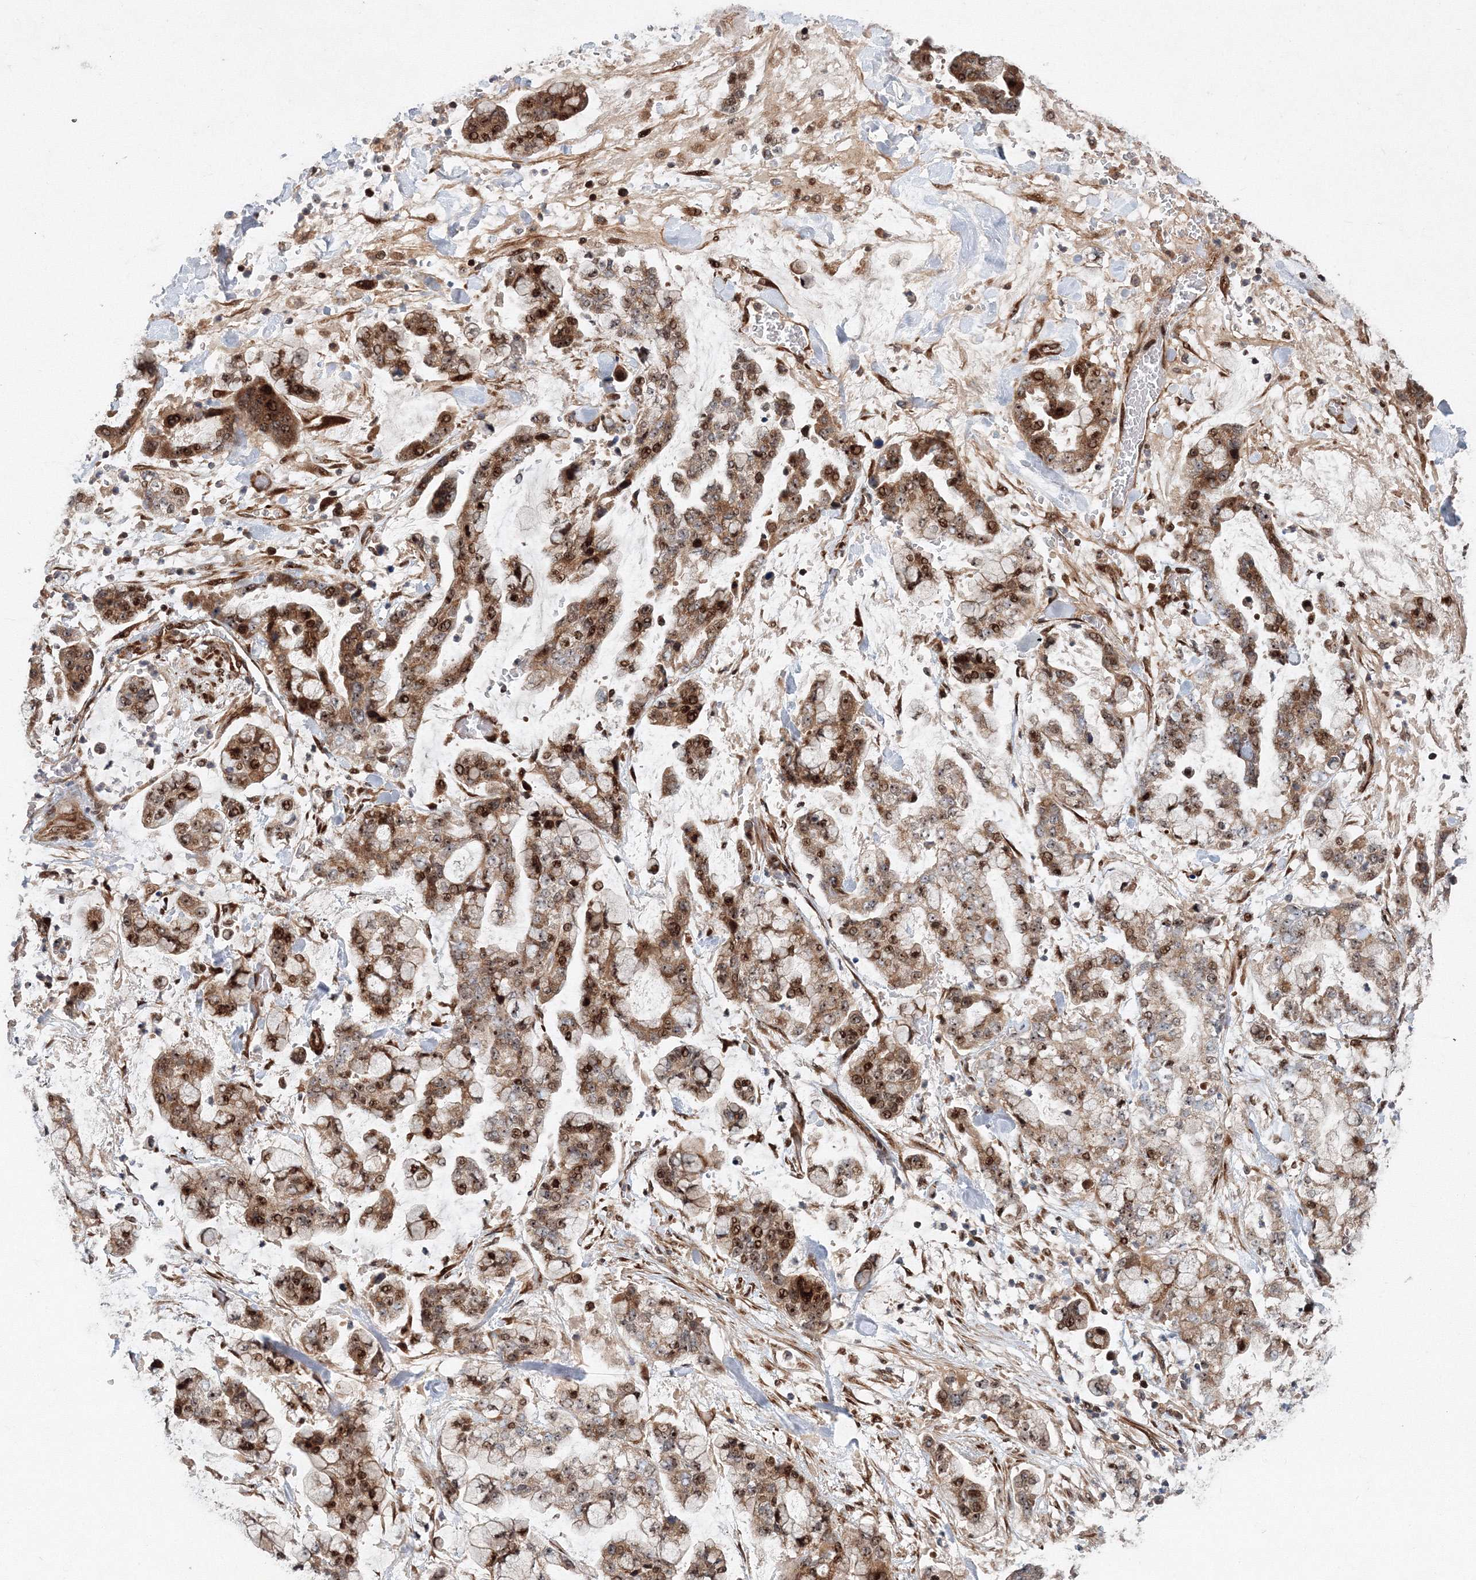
{"staining": {"intensity": "moderate", "quantity": ">75%", "location": "cytoplasmic/membranous,nuclear"}, "tissue": "stomach cancer", "cell_type": "Tumor cells", "image_type": "cancer", "snomed": [{"axis": "morphology", "description": "Normal tissue, NOS"}, {"axis": "morphology", "description": "Adenocarcinoma, NOS"}, {"axis": "topography", "description": "Stomach, upper"}, {"axis": "topography", "description": "Stomach"}], "caption": "Protein analysis of stomach adenocarcinoma tissue reveals moderate cytoplasmic/membranous and nuclear expression in about >75% of tumor cells.", "gene": "ANKAR", "patient": {"sex": "male", "age": 76}}